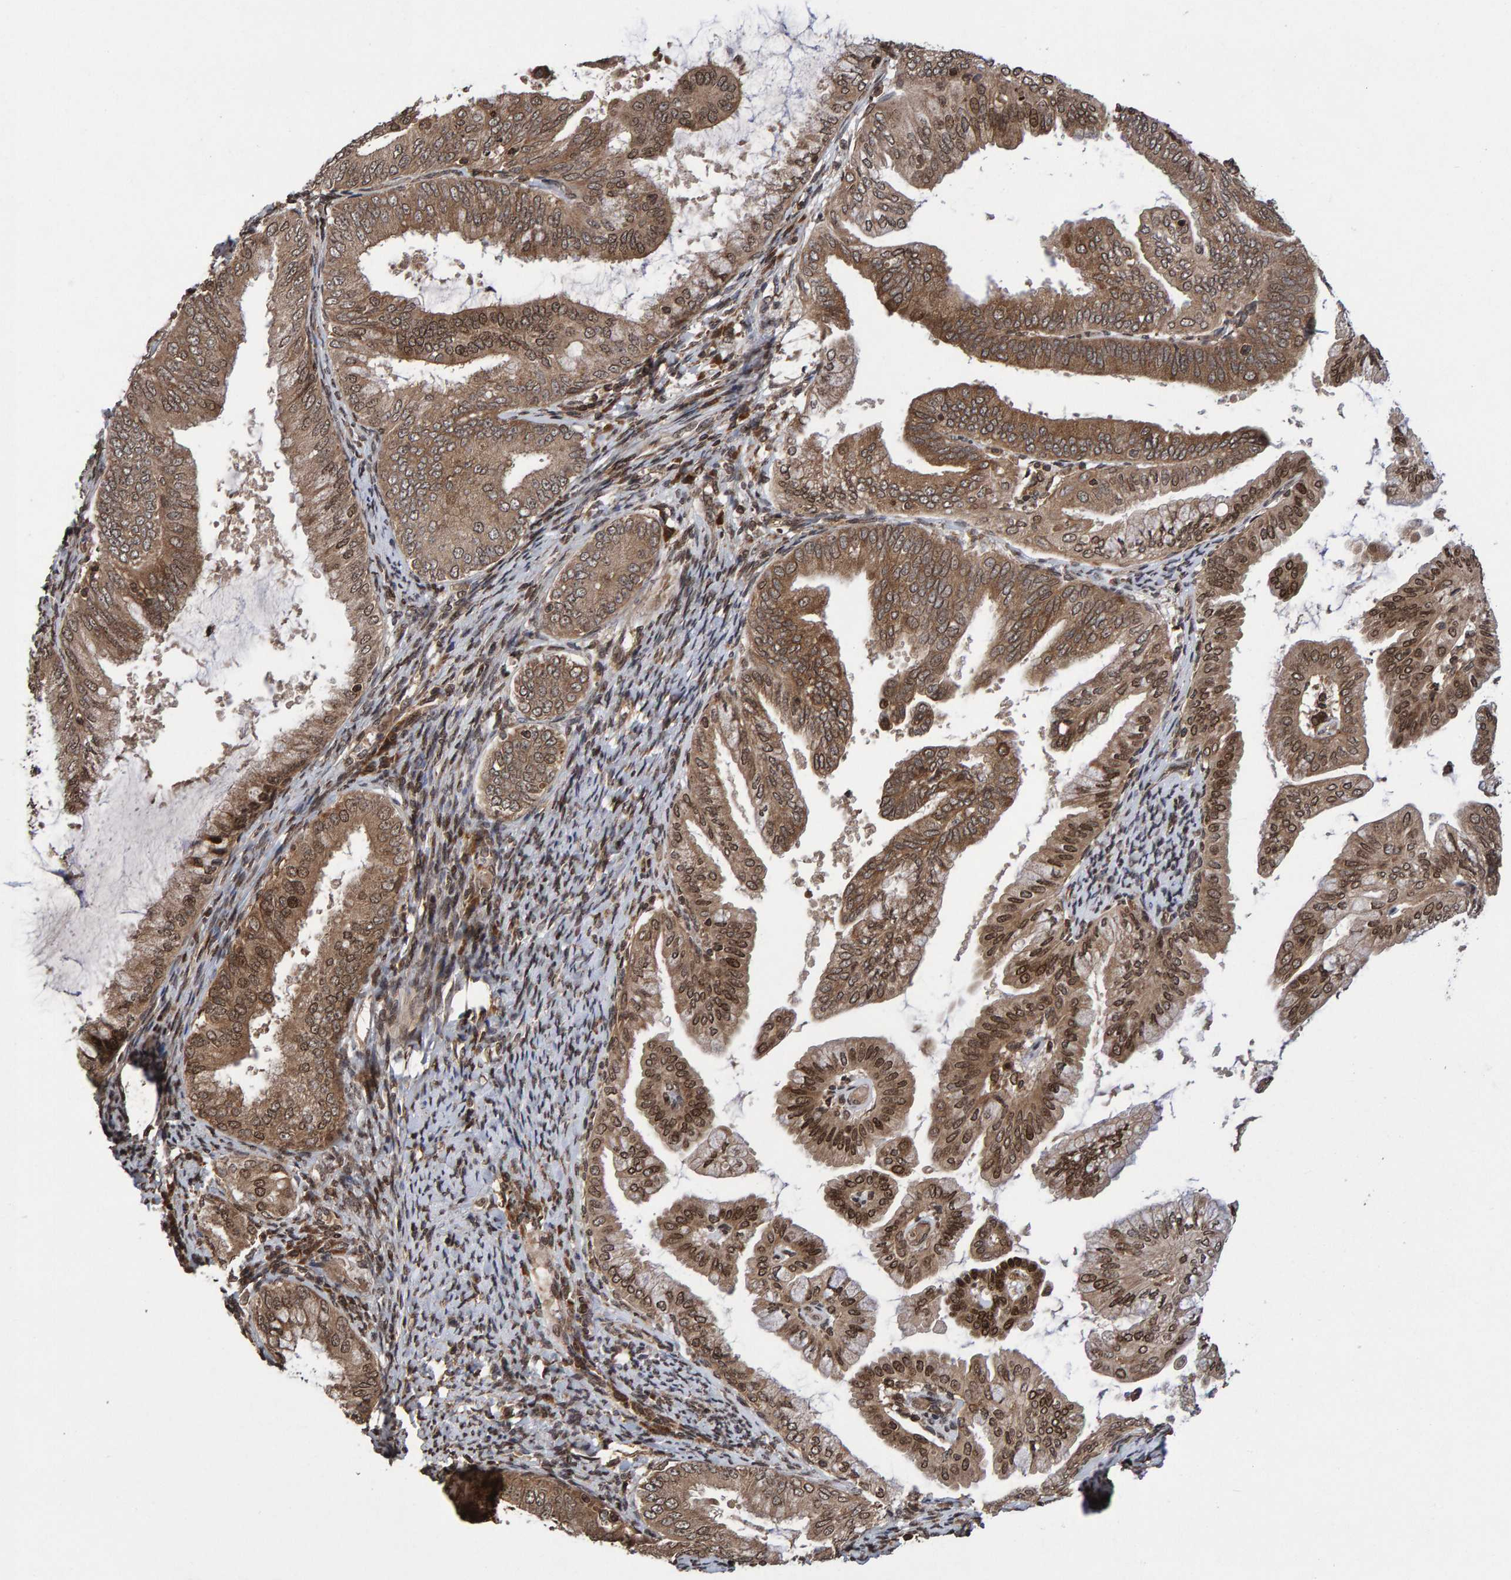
{"staining": {"intensity": "moderate", "quantity": ">75%", "location": "cytoplasmic/membranous,nuclear"}, "tissue": "endometrial cancer", "cell_type": "Tumor cells", "image_type": "cancer", "snomed": [{"axis": "morphology", "description": "Adenocarcinoma, NOS"}, {"axis": "topography", "description": "Endometrium"}], "caption": "Endometrial cancer (adenocarcinoma) stained with immunohistochemistry (IHC) exhibits moderate cytoplasmic/membranous and nuclear staining in approximately >75% of tumor cells.", "gene": "GAB2", "patient": {"sex": "female", "age": 63}}